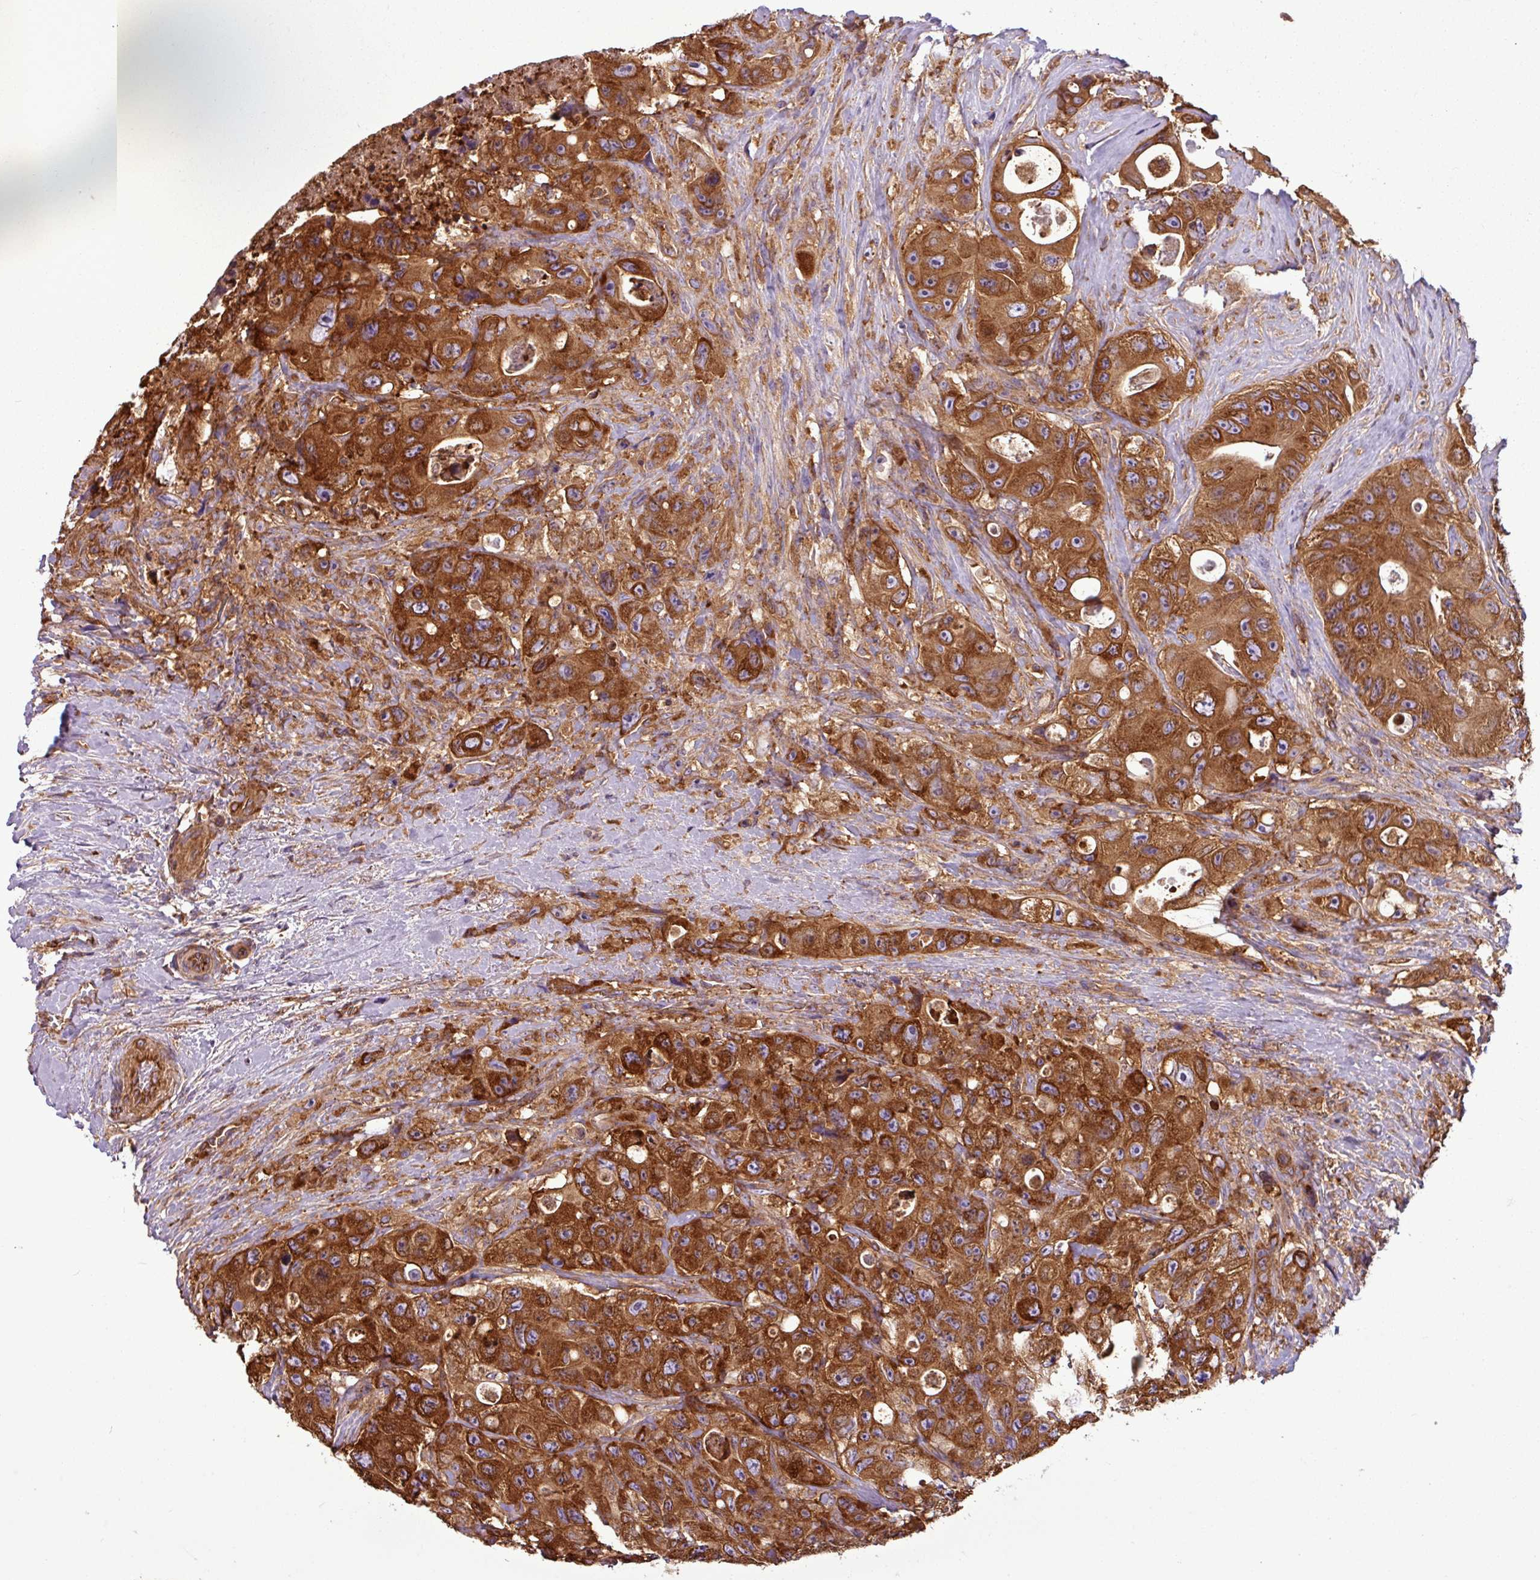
{"staining": {"intensity": "strong", "quantity": ">75%", "location": "cytoplasmic/membranous"}, "tissue": "colorectal cancer", "cell_type": "Tumor cells", "image_type": "cancer", "snomed": [{"axis": "morphology", "description": "Adenocarcinoma, NOS"}, {"axis": "topography", "description": "Colon"}], "caption": "Colorectal adenocarcinoma stained for a protein exhibits strong cytoplasmic/membranous positivity in tumor cells.", "gene": "PACSIN2", "patient": {"sex": "female", "age": 46}}